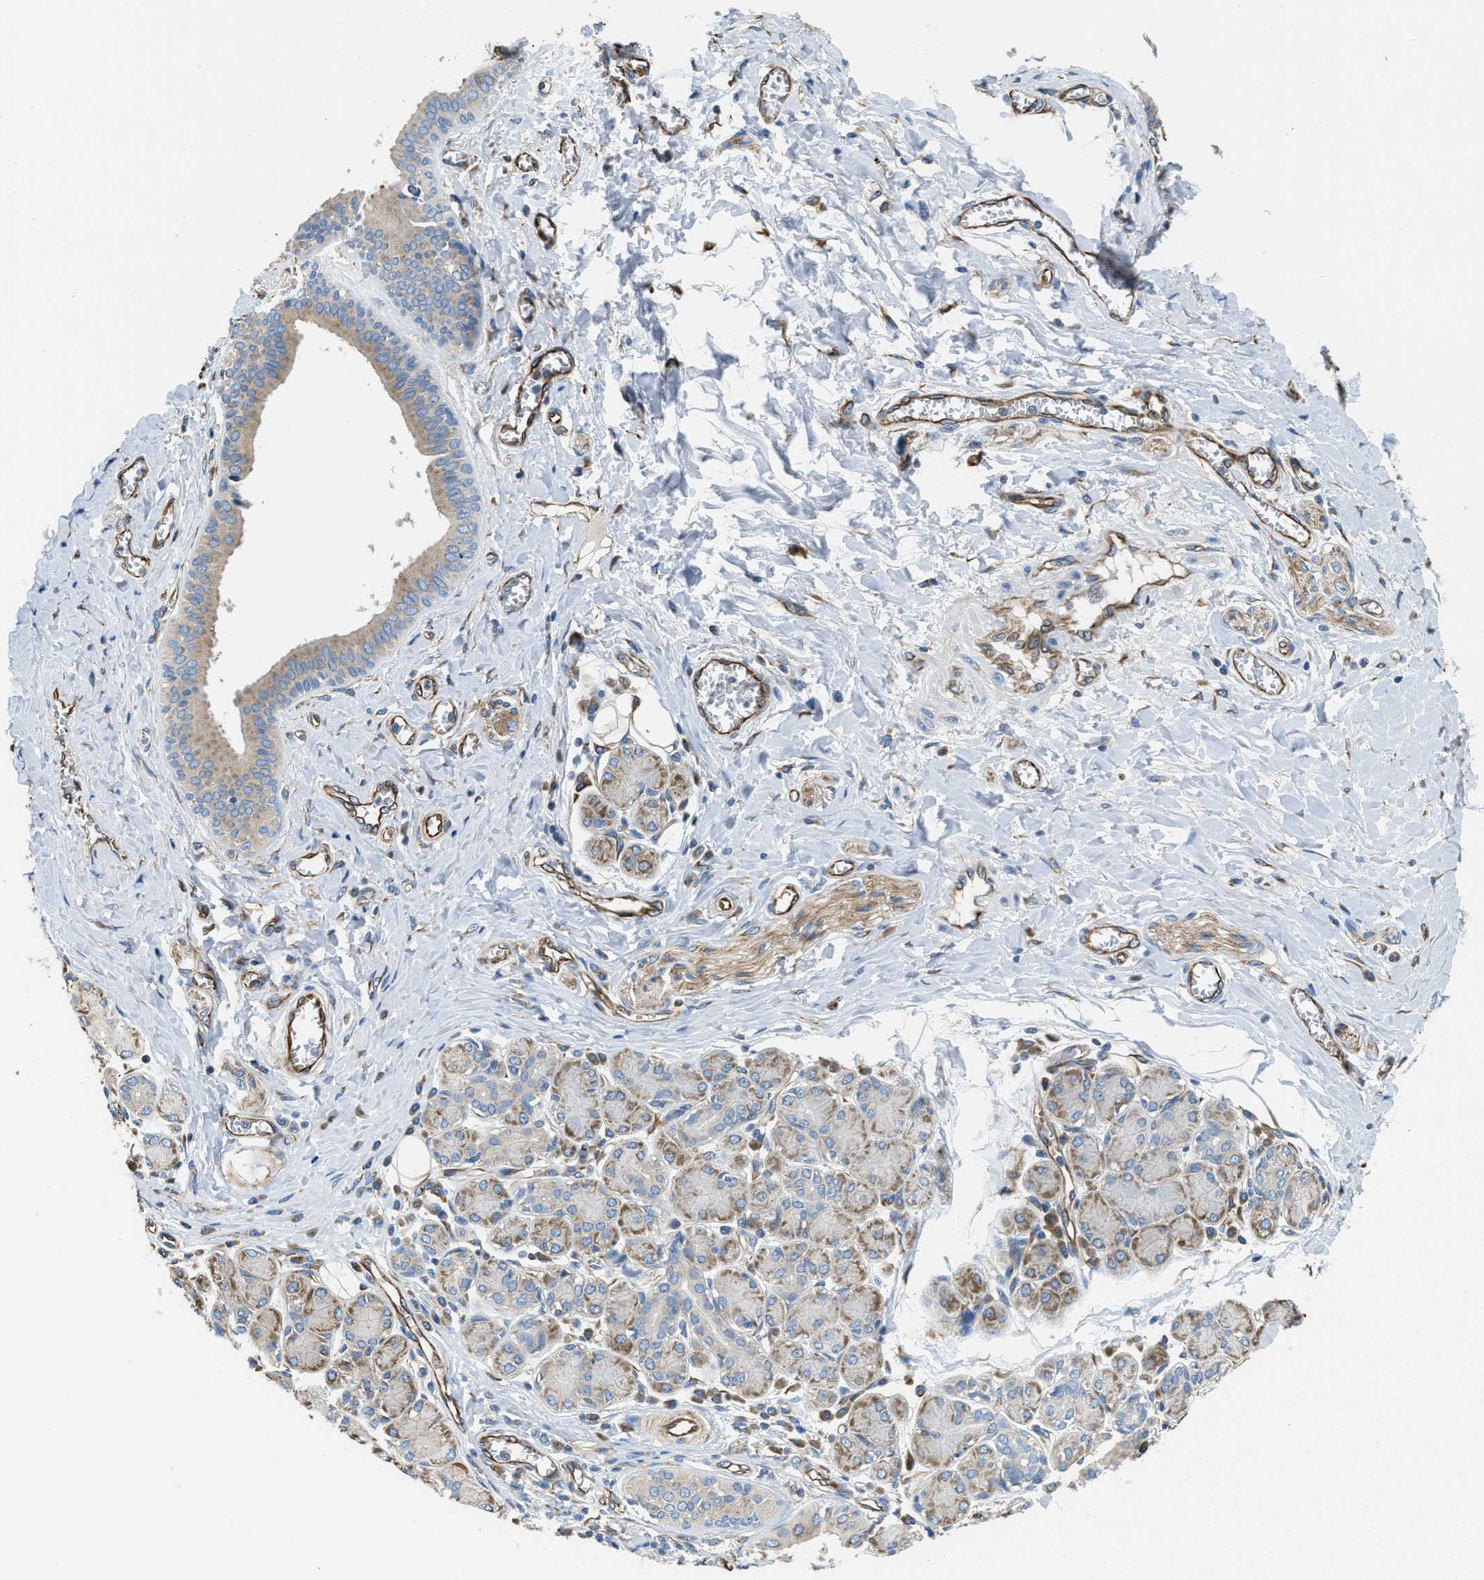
{"staining": {"intensity": "weak", "quantity": "25%-75%", "location": "cytoplasmic/membranous"}, "tissue": "salivary gland", "cell_type": "Glandular cells", "image_type": "normal", "snomed": [{"axis": "morphology", "description": "Normal tissue, NOS"}, {"axis": "morphology", "description": "Inflammation, NOS"}, {"axis": "topography", "description": "Lymph node"}, {"axis": "topography", "description": "Salivary gland"}], "caption": "Protein staining by immunohistochemistry (IHC) reveals weak cytoplasmic/membranous positivity in about 25%-75% of glandular cells in benign salivary gland.", "gene": "HSD17B12", "patient": {"sex": "male", "age": 3}}